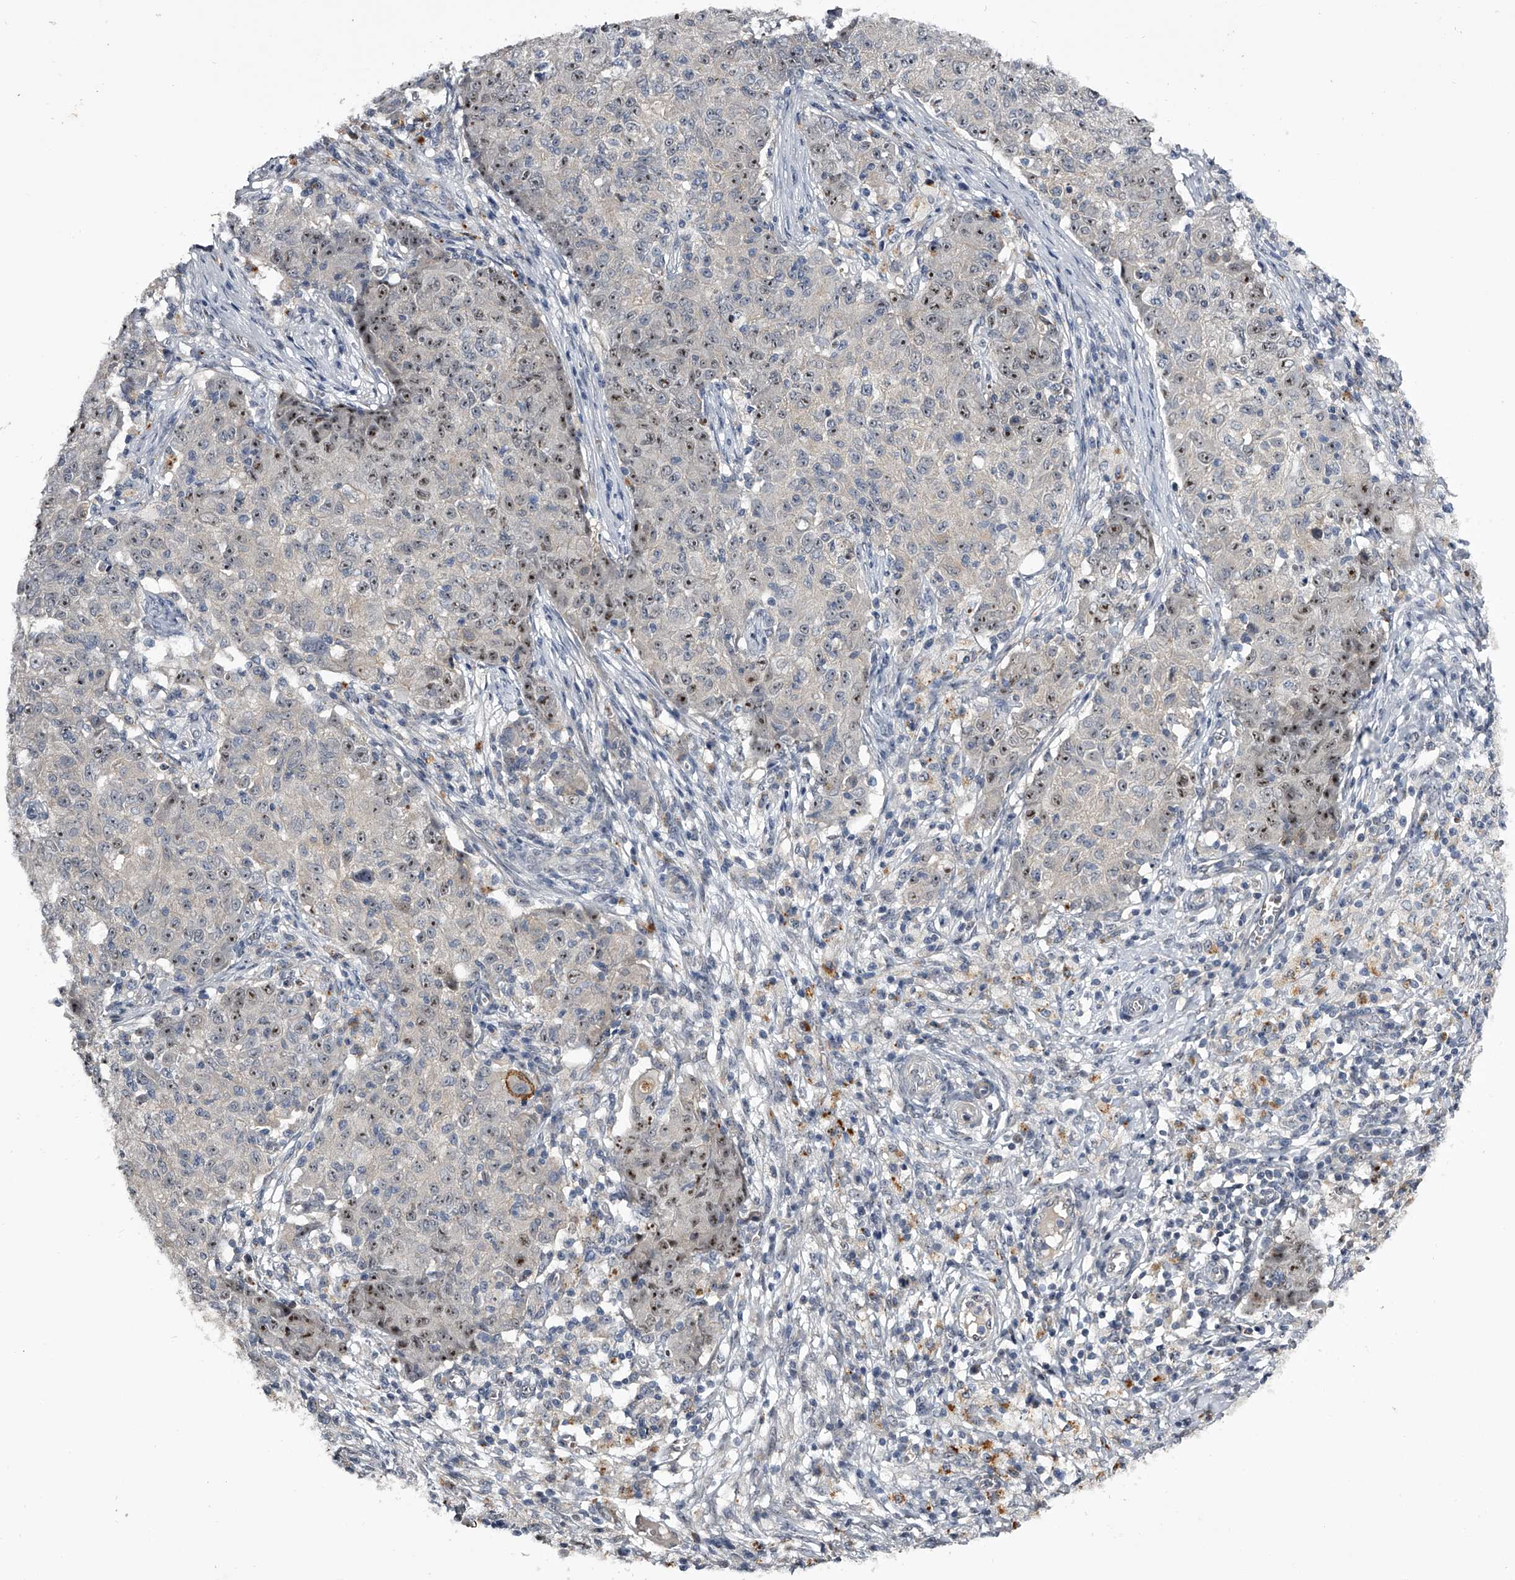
{"staining": {"intensity": "moderate", "quantity": "25%-75%", "location": "nuclear"}, "tissue": "ovarian cancer", "cell_type": "Tumor cells", "image_type": "cancer", "snomed": [{"axis": "morphology", "description": "Carcinoma, endometroid"}, {"axis": "topography", "description": "Ovary"}], "caption": "This is a photomicrograph of immunohistochemistry (IHC) staining of endometroid carcinoma (ovarian), which shows moderate staining in the nuclear of tumor cells.", "gene": "MDN1", "patient": {"sex": "female", "age": 42}}